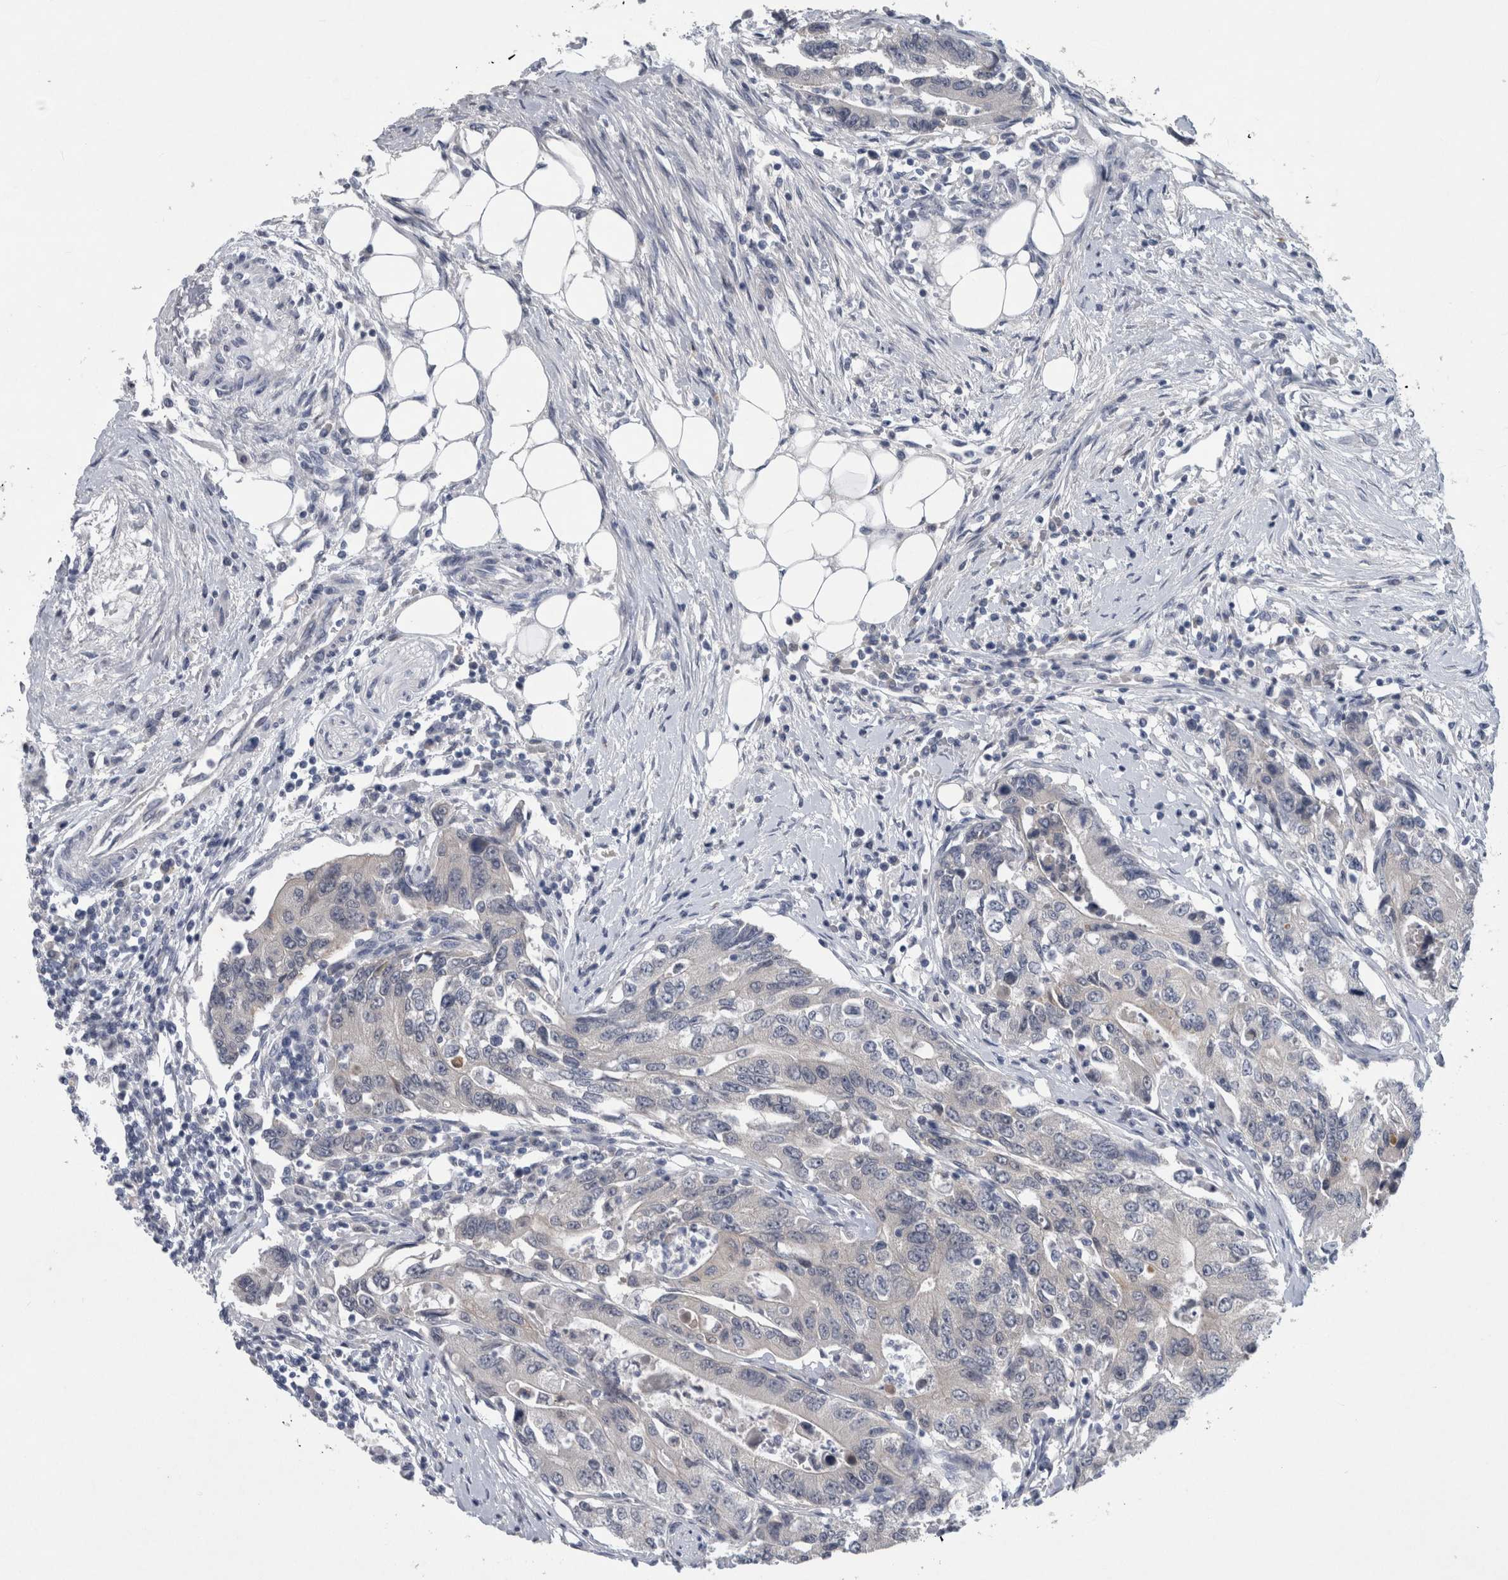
{"staining": {"intensity": "negative", "quantity": "none", "location": "none"}, "tissue": "colorectal cancer", "cell_type": "Tumor cells", "image_type": "cancer", "snomed": [{"axis": "morphology", "description": "Adenocarcinoma, NOS"}, {"axis": "topography", "description": "Colon"}], "caption": "High magnification brightfield microscopy of colorectal cancer (adenocarcinoma) stained with DAB (3,3'-diaminobenzidine) (brown) and counterstained with hematoxylin (blue): tumor cells show no significant staining.", "gene": "FAM83H", "patient": {"sex": "female", "age": 77}}